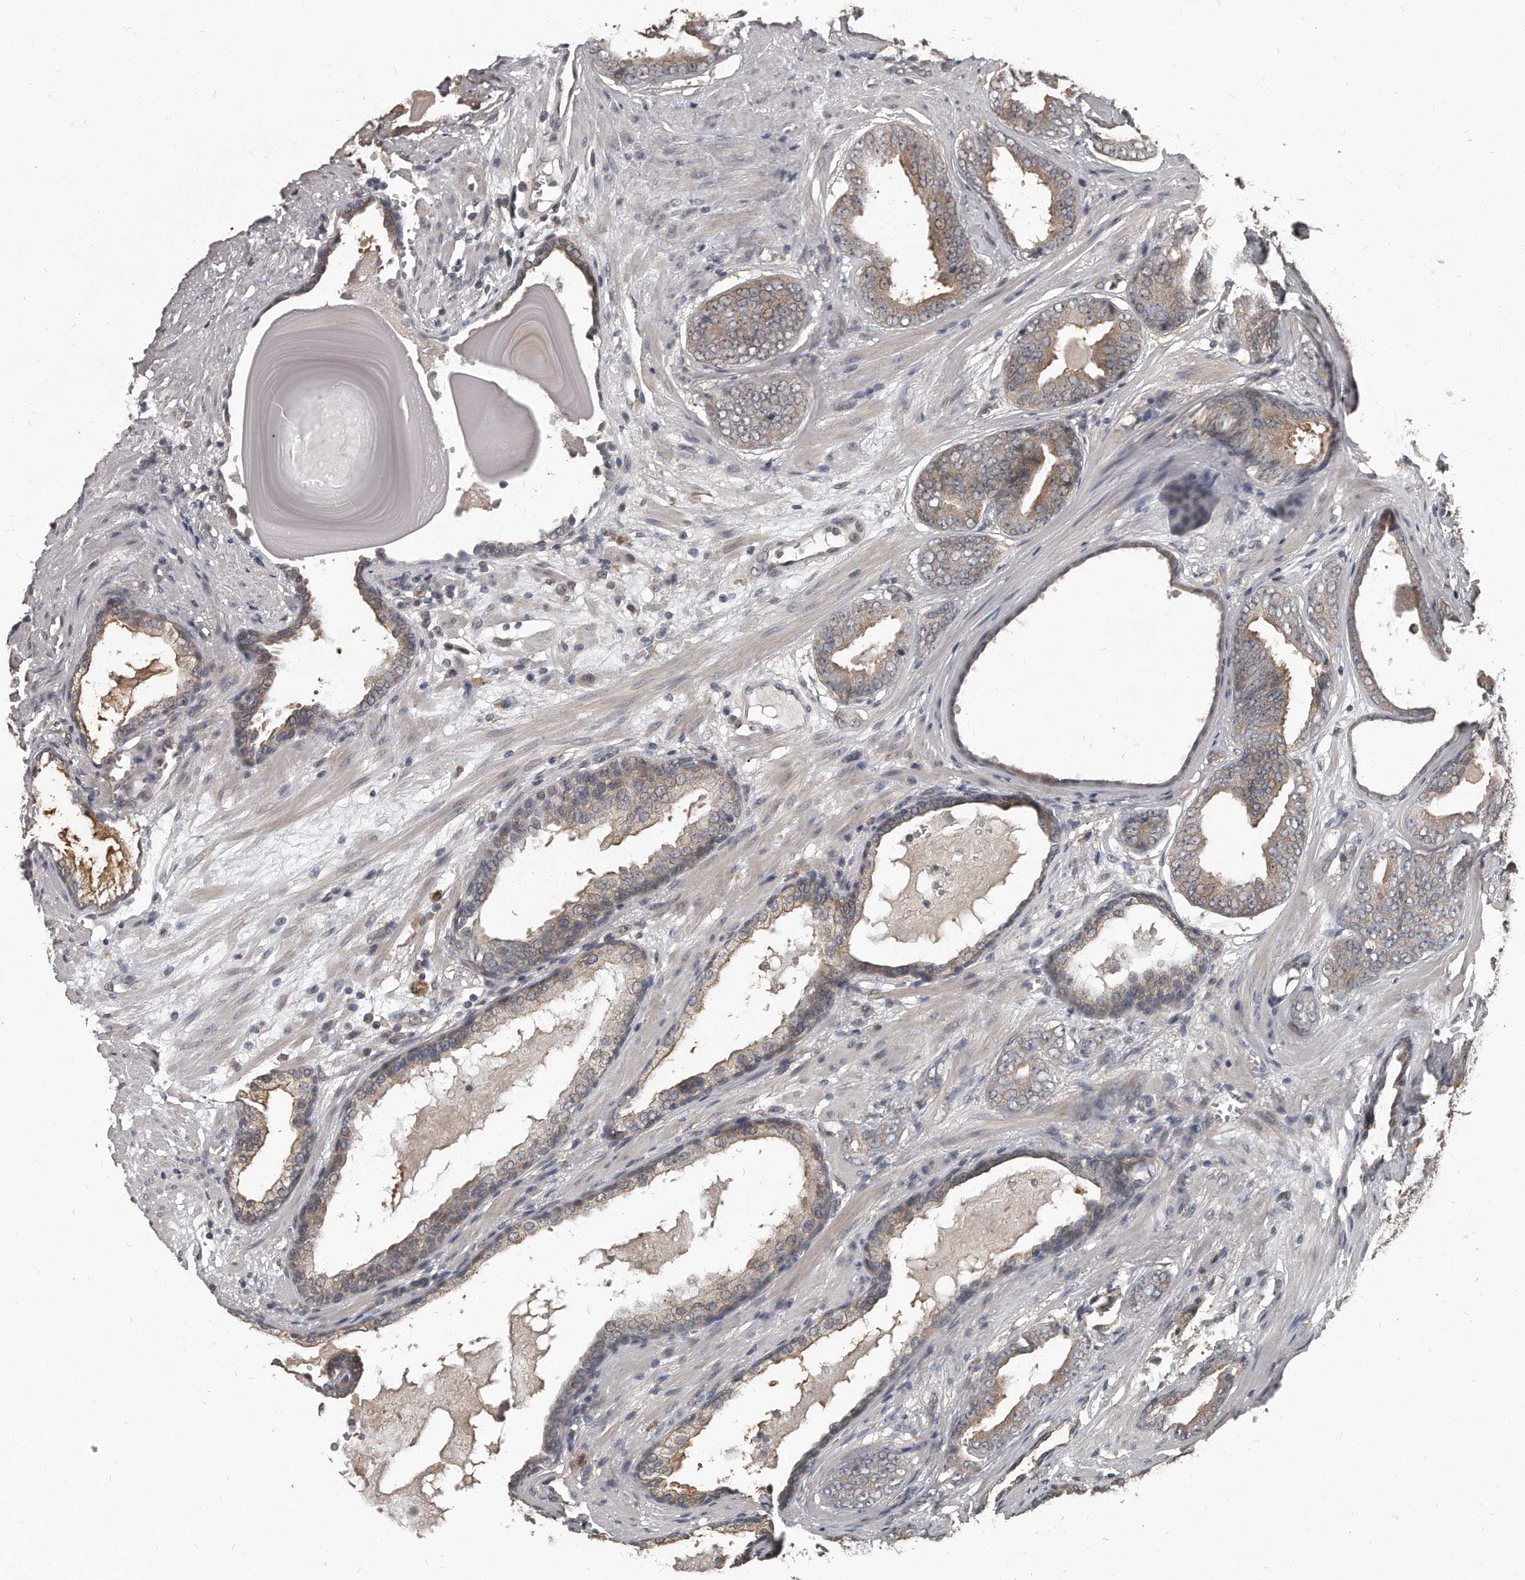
{"staining": {"intensity": "weak", "quantity": "<25%", "location": "cytoplasmic/membranous"}, "tissue": "prostate cancer", "cell_type": "Tumor cells", "image_type": "cancer", "snomed": [{"axis": "morphology", "description": "Adenocarcinoma, Medium grade"}, {"axis": "topography", "description": "Prostate"}], "caption": "Immunohistochemical staining of prostate adenocarcinoma (medium-grade) shows no significant expression in tumor cells.", "gene": "GRB10", "patient": {"sex": "male", "age": 79}}